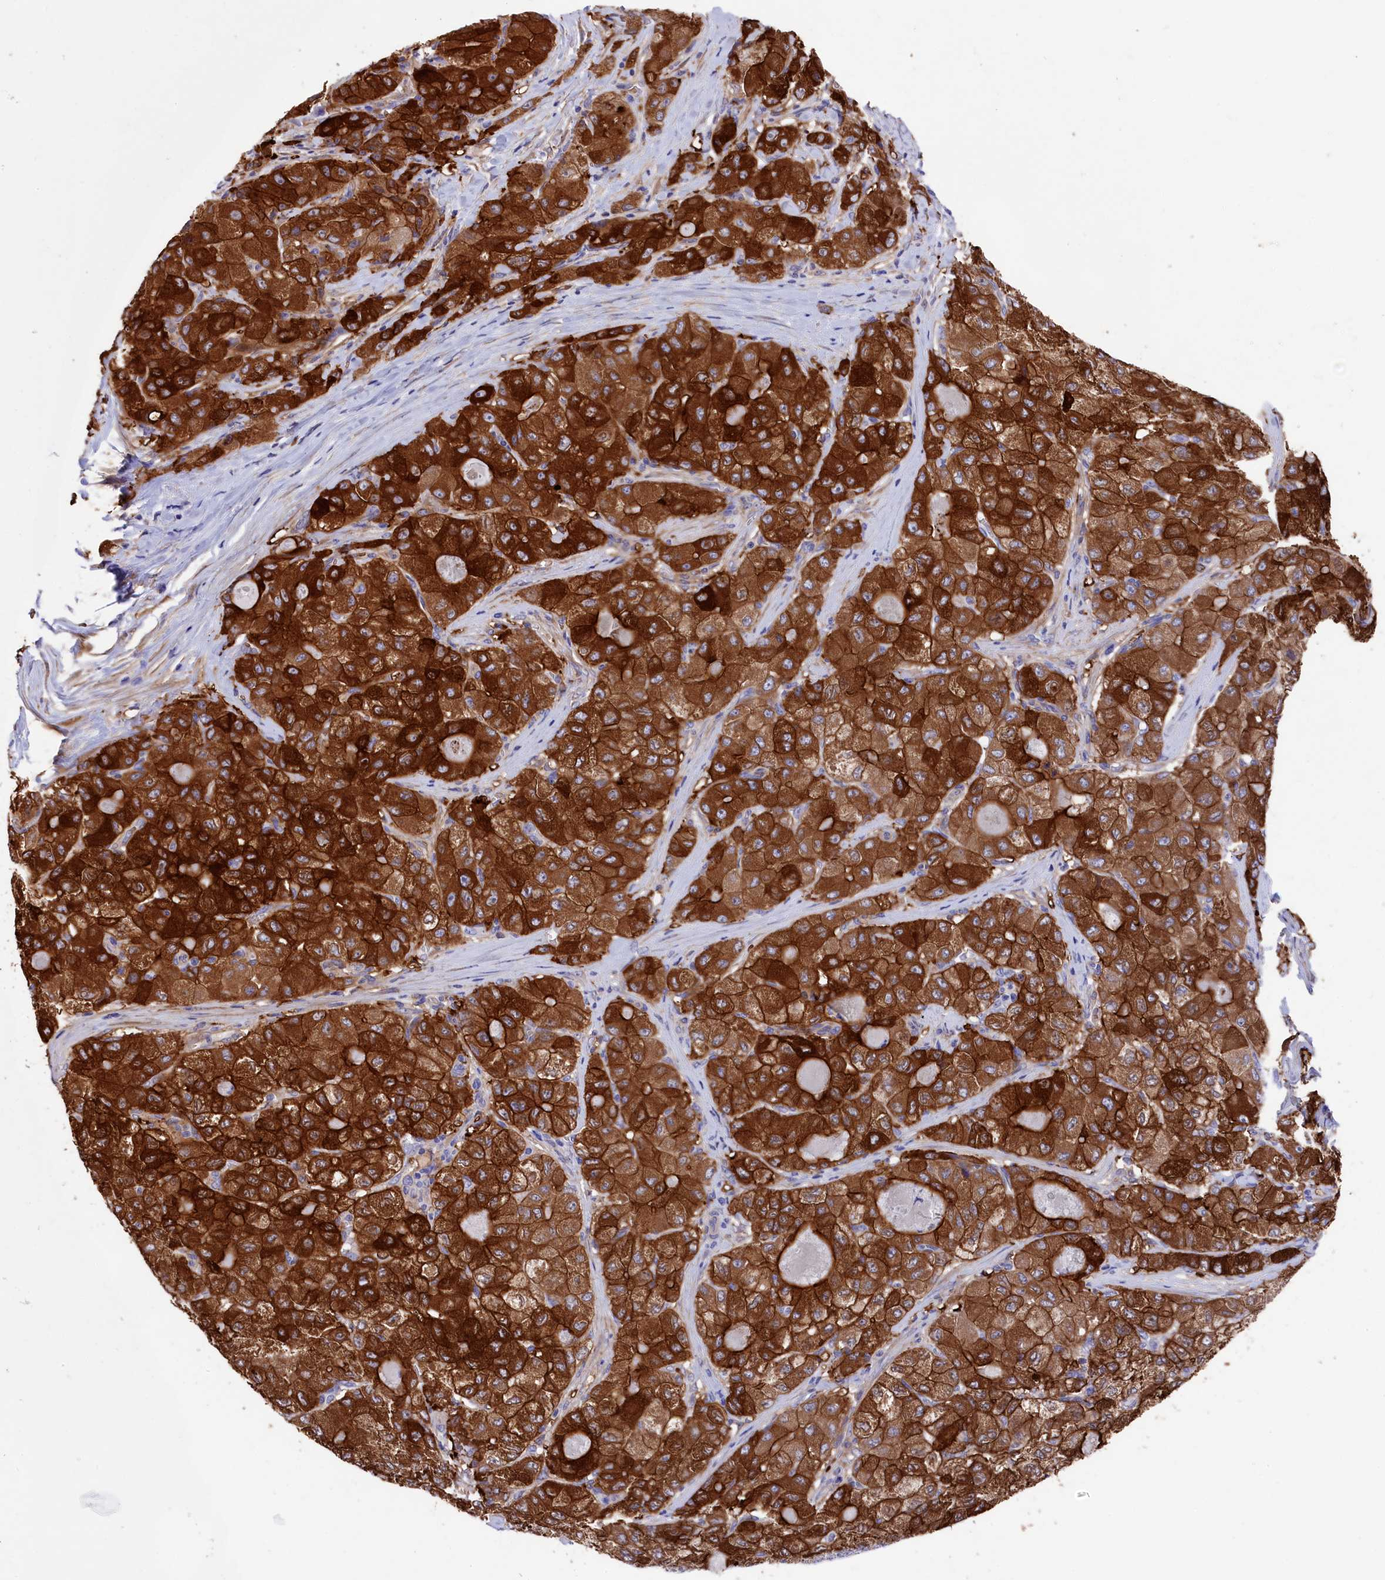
{"staining": {"intensity": "strong", "quantity": ">75%", "location": "cytoplasmic/membranous"}, "tissue": "liver cancer", "cell_type": "Tumor cells", "image_type": "cancer", "snomed": [{"axis": "morphology", "description": "Carcinoma, Hepatocellular, NOS"}, {"axis": "topography", "description": "Liver"}], "caption": "Strong cytoplasmic/membranous protein staining is seen in approximately >75% of tumor cells in liver cancer (hepatocellular carcinoma). Using DAB (3,3'-diaminobenzidine) (brown) and hematoxylin (blue) stains, captured at high magnification using brightfield microscopy.", "gene": "LHFPL4", "patient": {"sex": "male", "age": 80}}